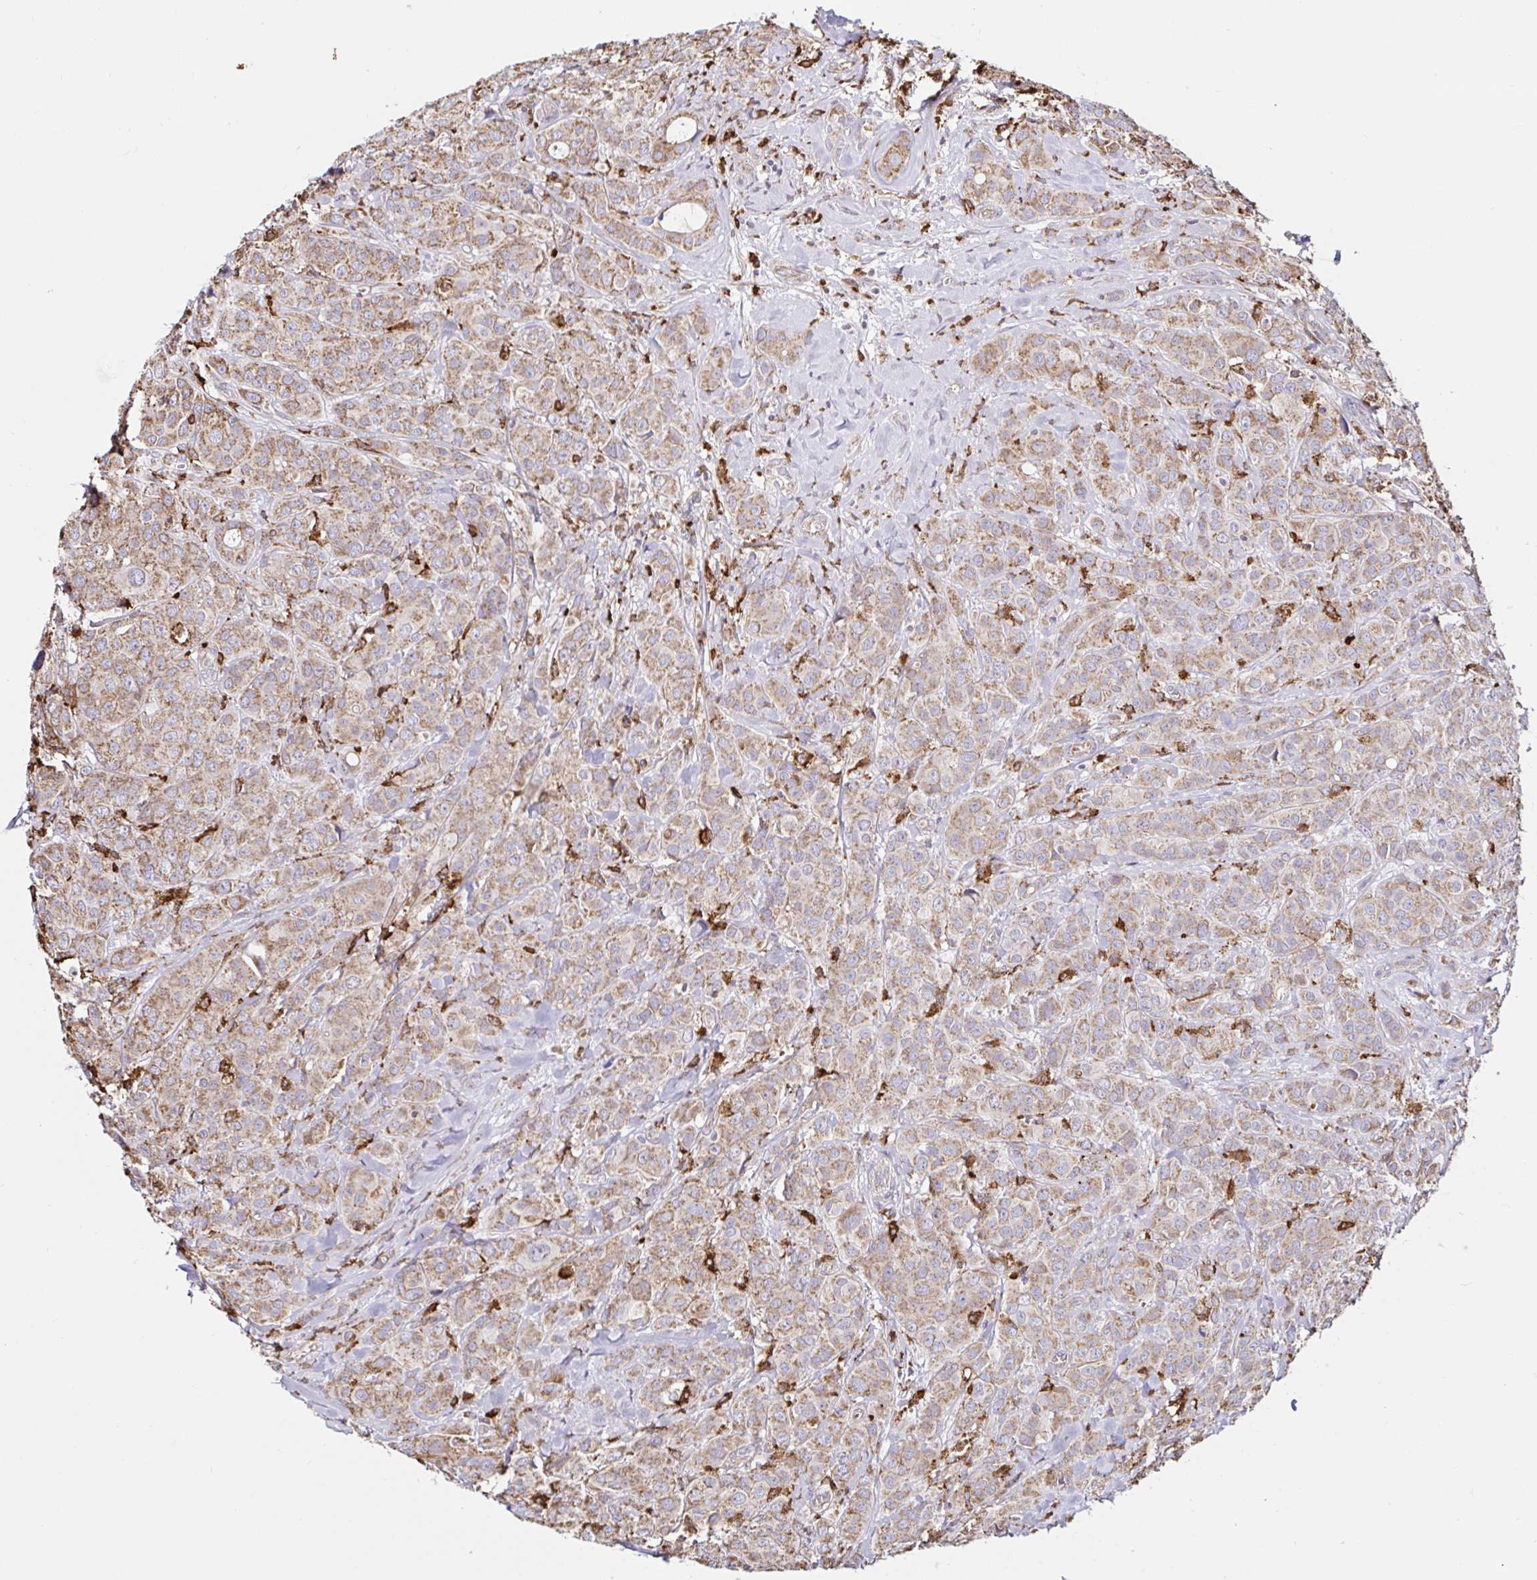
{"staining": {"intensity": "moderate", "quantity": ">75%", "location": "cytoplasmic/membranous"}, "tissue": "breast cancer", "cell_type": "Tumor cells", "image_type": "cancer", "snomed": [{"axis": "morphology", "description": "Normal tissue, NOS"}, {"axis": "morphology", "description": "Duct carcinoma"}, {"axis": "topography", "description": "Breast"}], "caption": "Brown immunohistochemical staining in human breast invasive ductal carcinoma reveals moderate cytoplasmic/membranous positivity in about >75% of tumor cells. Nuclei are stained in blue.", "gene": "MSR1", "patient": {"sex": "female", "age": 43}}